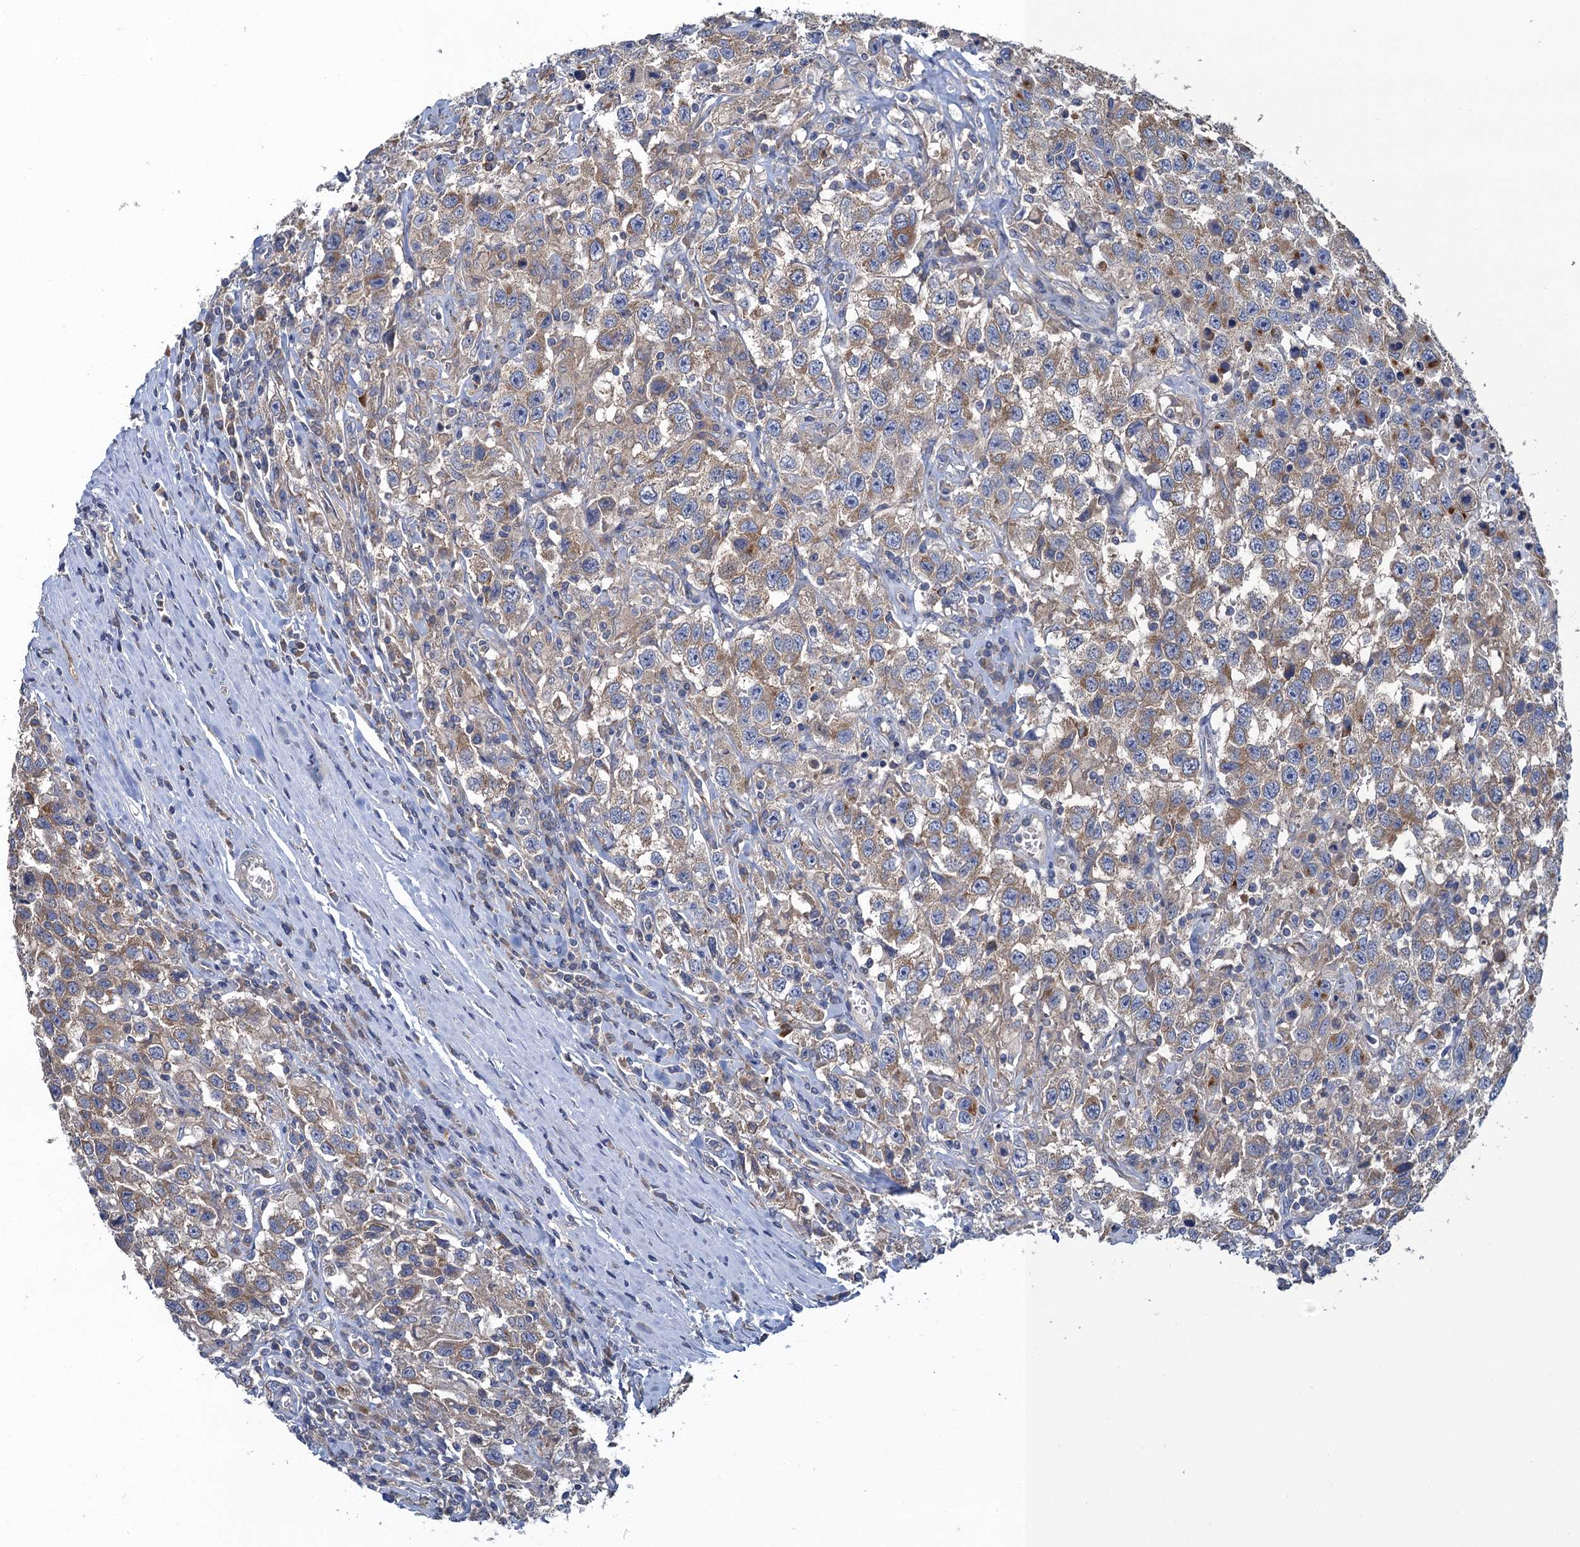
{"staining": {"intensity": "moderate", "quantity": "25%-75%", "location": "cytoplasmic/membranous"}, "tissue": "testis cancer", "cell_type": "Tumor cells", "image_type": "cancer", "snomed": [{"axis": "morphology", "description": "Seminoma, NOS"}, {"axis": "topography", "description": "Testis"}], "caption": "Human testis cancer stained with a brown dye reveals moderate cytoplasmic/membranous positive staining in approximately 25%-75% of tumor cells.", "gene": "SNAP29", "patient": {"sex": "male", "age": 41}}